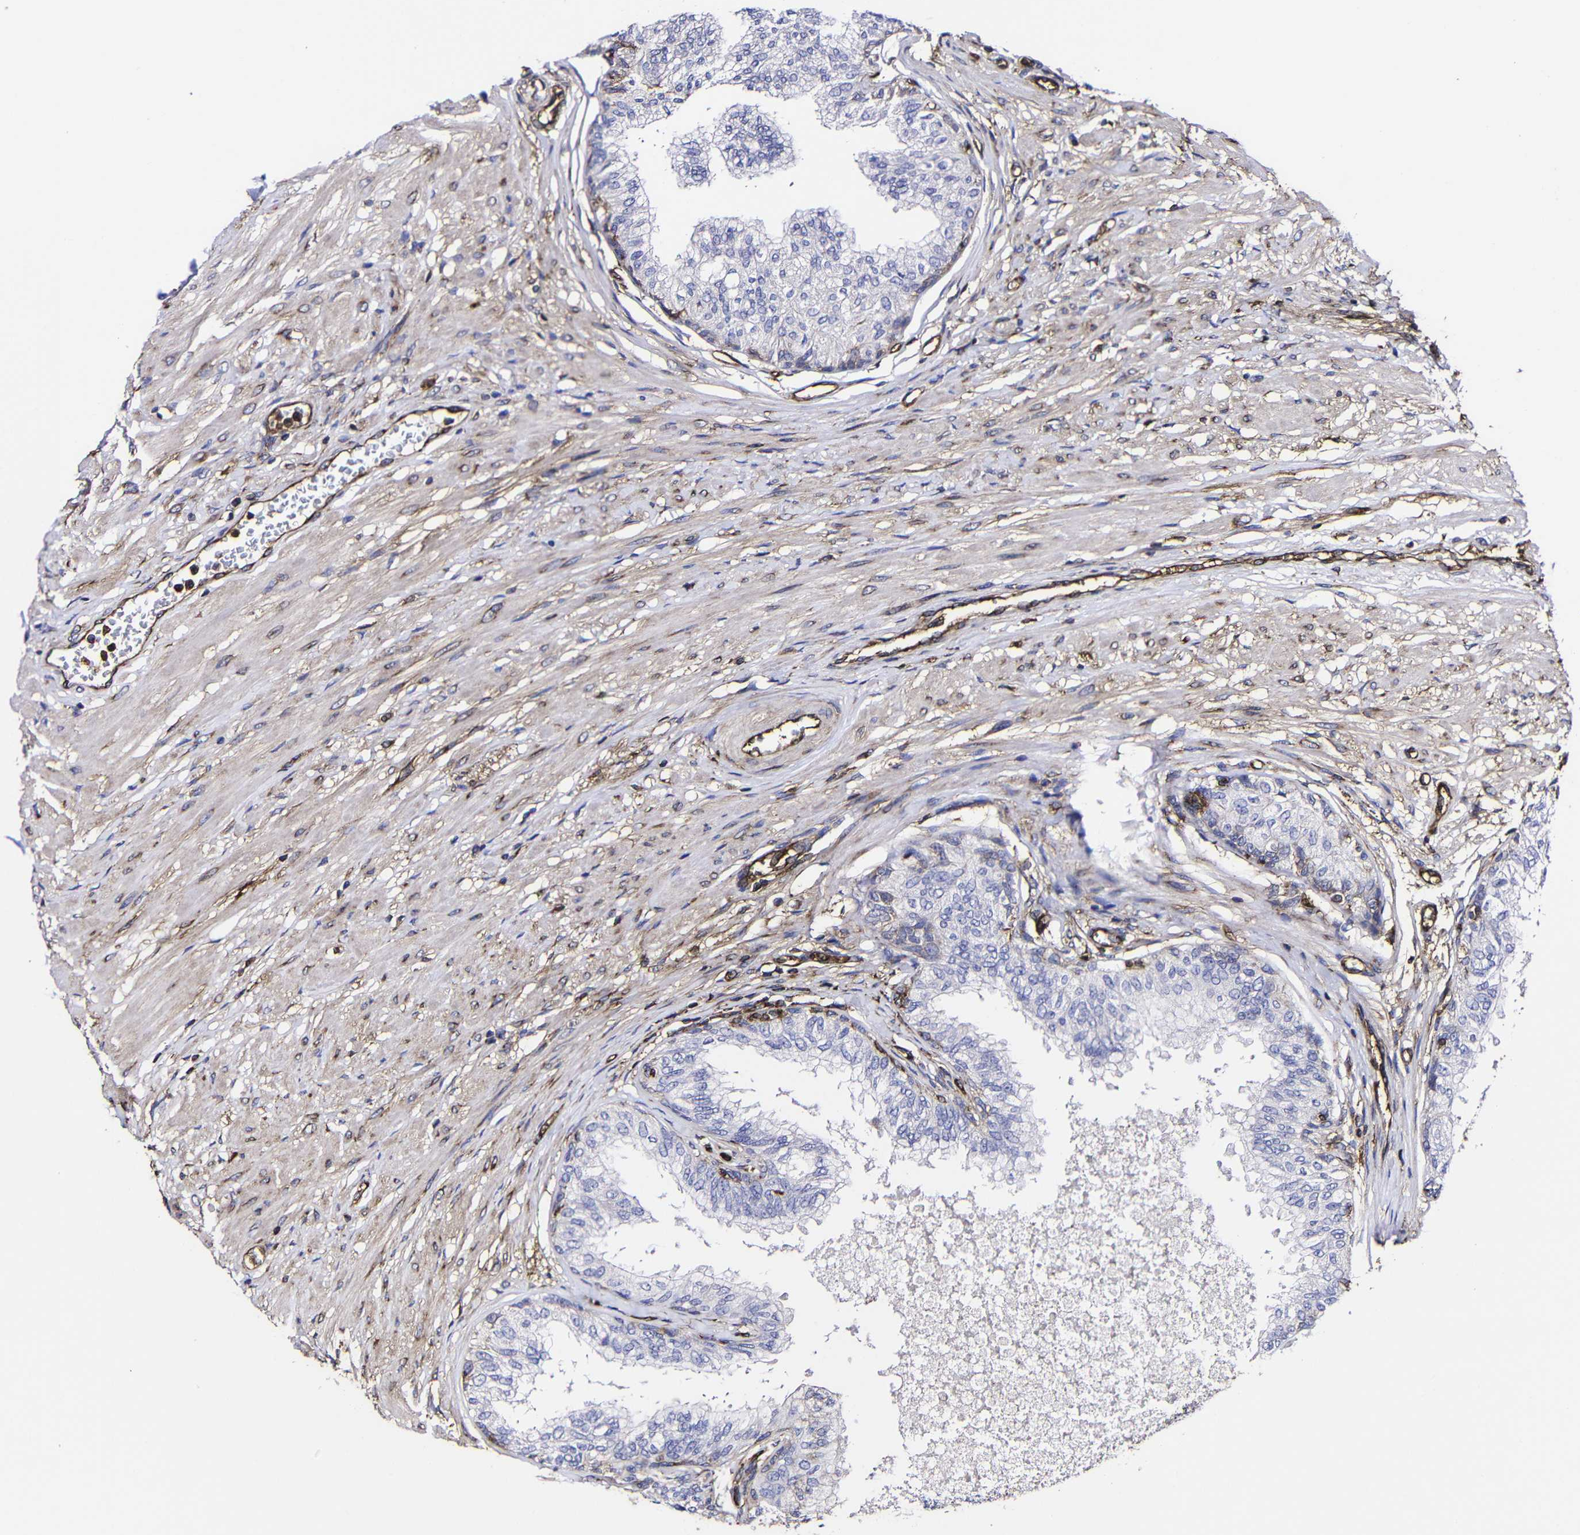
{"staining": {"intensity": "weak", "quantity": "25%-75%", "location": "cytoplasmic/membranous"}, "tissue": "prostate", "cell_type": "Glandular cells", "image_type": "normal", "snomed": [{"axis": "morphology", "description": "Normal tissue, NOS"}, {"axis": "topography", "description": "Prostate"}, {"axis": "topography", "description": "Seminal veicle"}], "caption": "Brown immunohistochemical staining in unremarkable human prostate exhibits weak cytoplasmic/membranous expression in approximately 25%-75% of glandular cells. Immunohistochemistry stains the protein in brown and the nuclei are stained blue.", "gene": "MSN", "patient": {"sex": "male", "age": 60}}